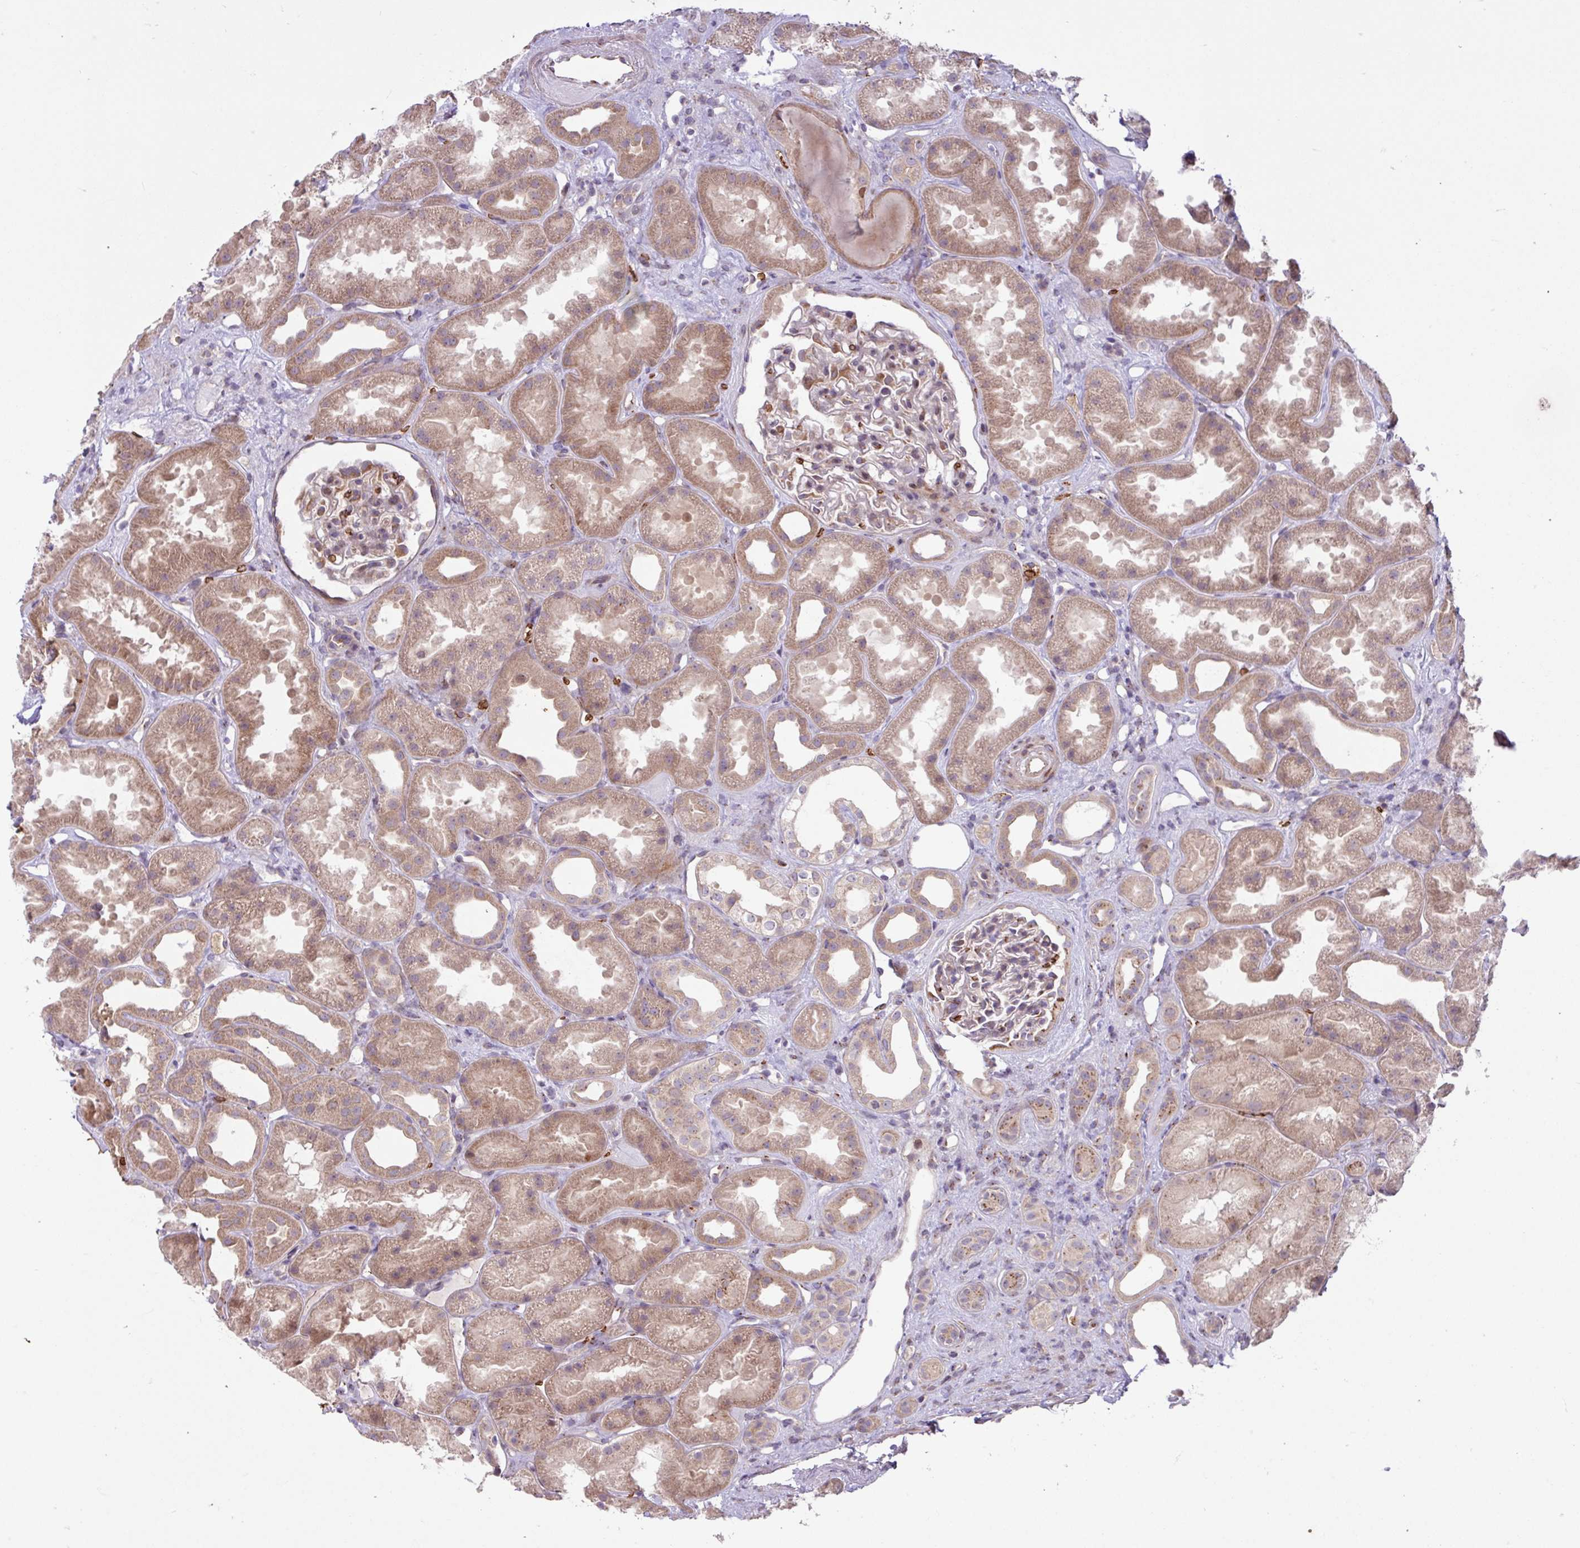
{"staining": {"intensity": "negative", "quantity": "none", "location": "none"}, "tissue": "kidney", "cell_type": "Cells in glomeruli", "image_type": "normal", "snomed": [{"axis": "morphology", "description": "Normal tissue, NOS"}, {"axis": "topography", "description": "Kidney"}], "caption": "IHC of benign human kidney shows no positivity in cells in glomeruli.", "gene": "RAD21L1", "patient": {"sex": "male", "age": 61}}